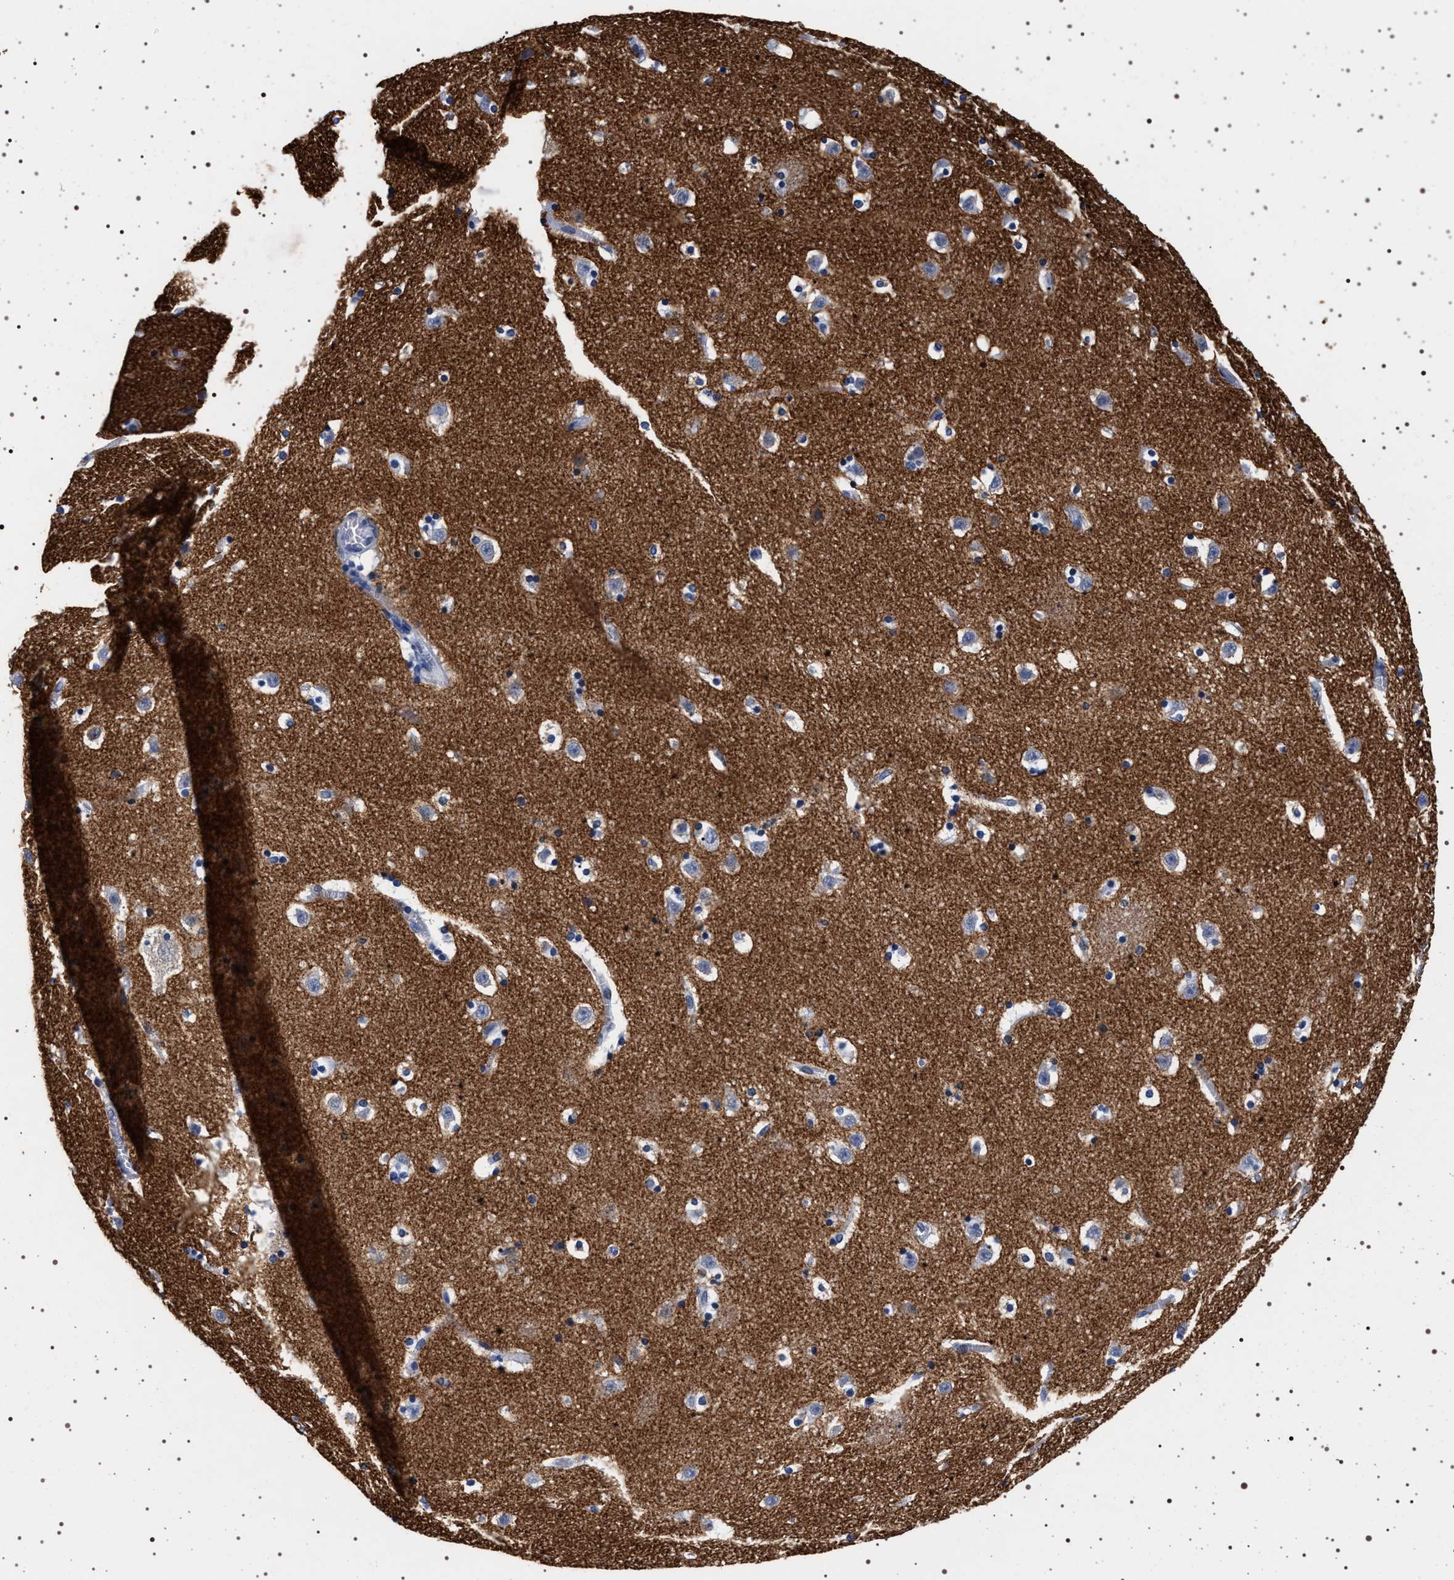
{"staining": {"intensity": "negative", "quantity": "none", "location": "none"}, "tissue": "caudate", "cell_type": "Glial cells", "image_type": "normal", "snomed": [{"axis": "morphology", "description": "Normal tissue, NOS"}, {"axis": "topography", "description": "Lateral ventricle wall"}], "caption": "Image shows no protein positivity in glial cells of unremarkable caudate. Brightfield microscopy of IHC stained with DAB (brown) and hematoxylin (blue), captured at high magnification.", "gene": "SYN1", "patient": {"sex": "male", "age": 45}}